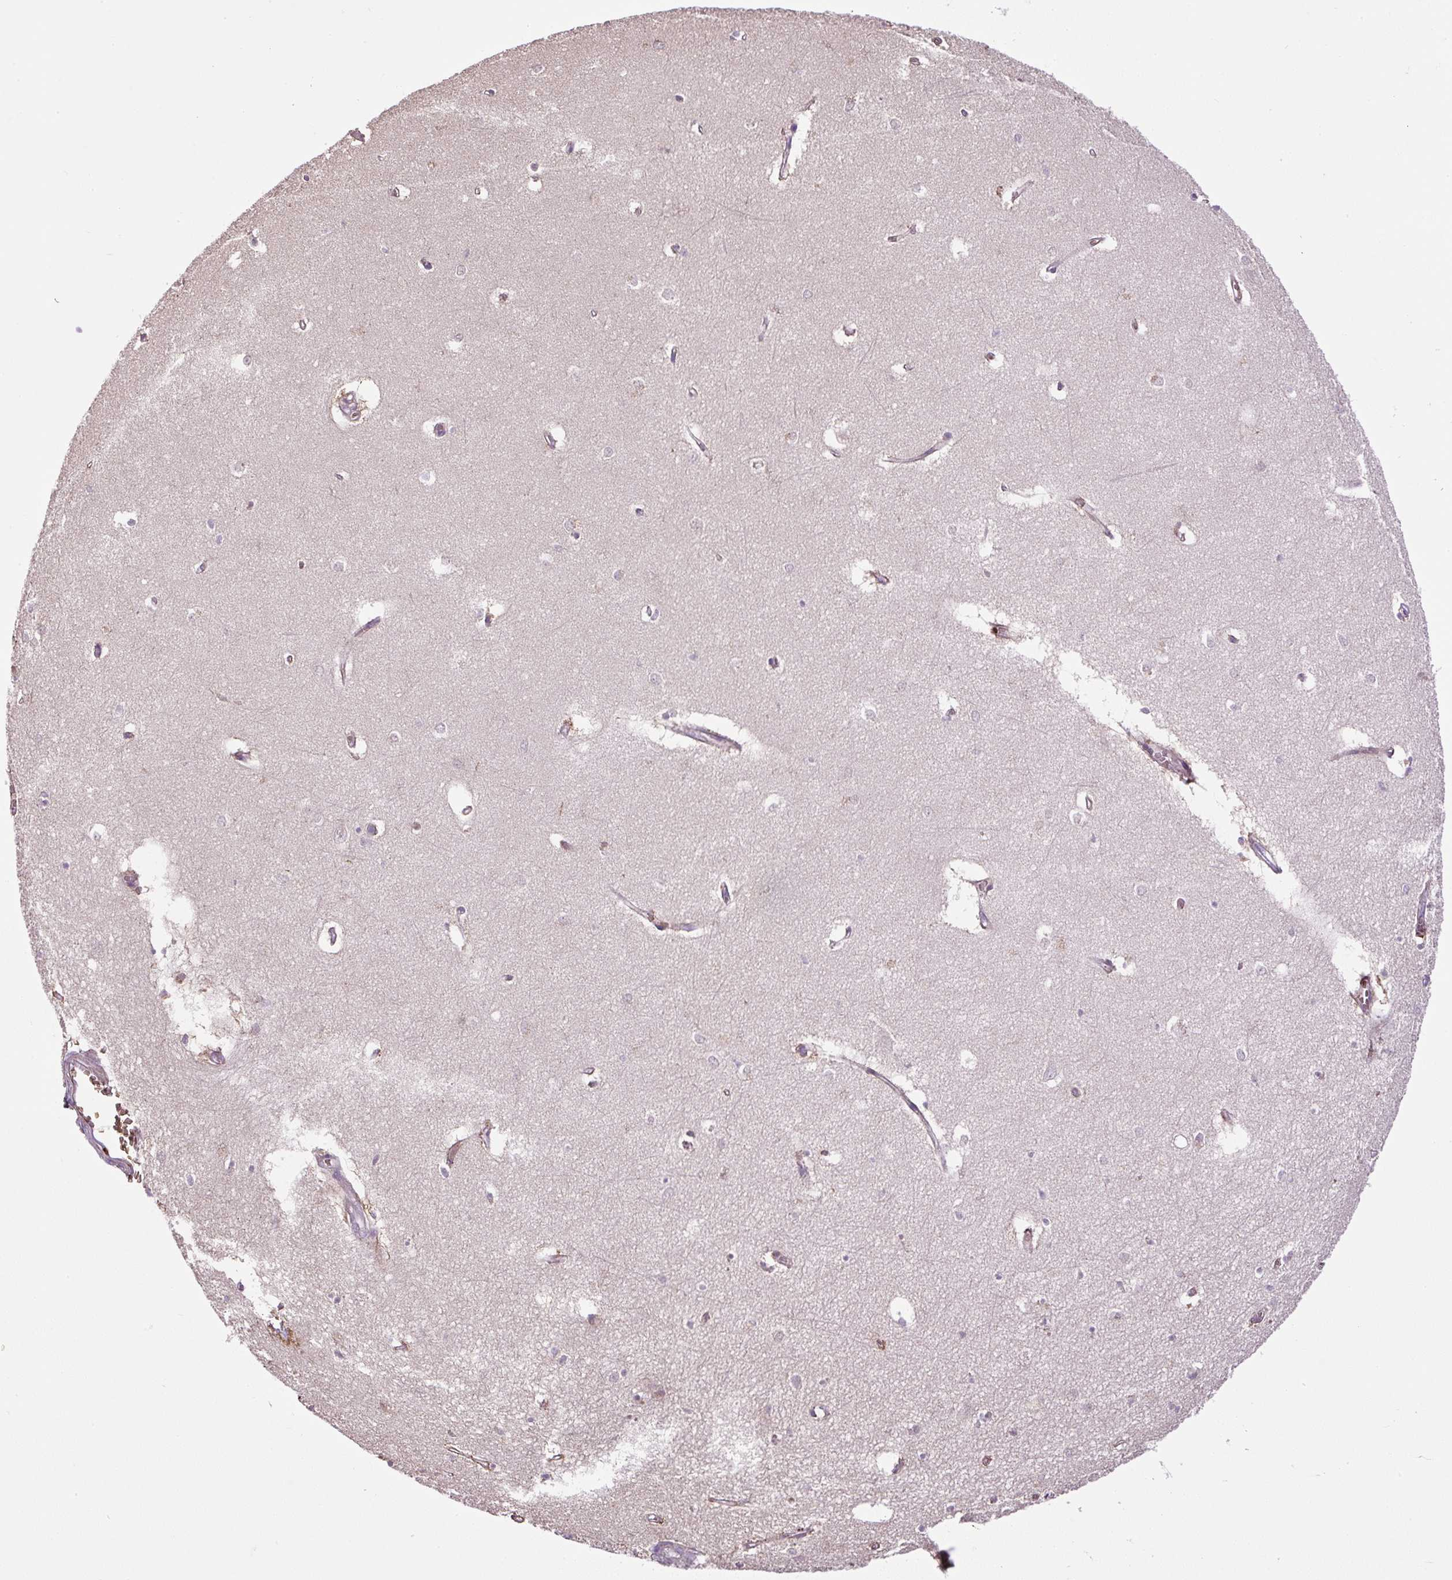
{"staining": {"intensity": "negative", "quantity": "none", "location": "none"}, "tissue": "hippocampus", "cell_type": "Glial cells", "image_type": "normal", "snomed": [{"axis": "morphology", "description": "Normal tissue, NOS"}, {"axis": "topography", "description": "Hippocampus"}], "caption": "A micrograph of hippocampus stained for a protein shows no brown staining in glial cells. (Brightfield microscopy of DAB (3,3'-diaminobenzidine) immunohistochemistry (IHC) at high magnification).", "gene": "CXCL13", "patient": {"sex": "female", "age": 64}}